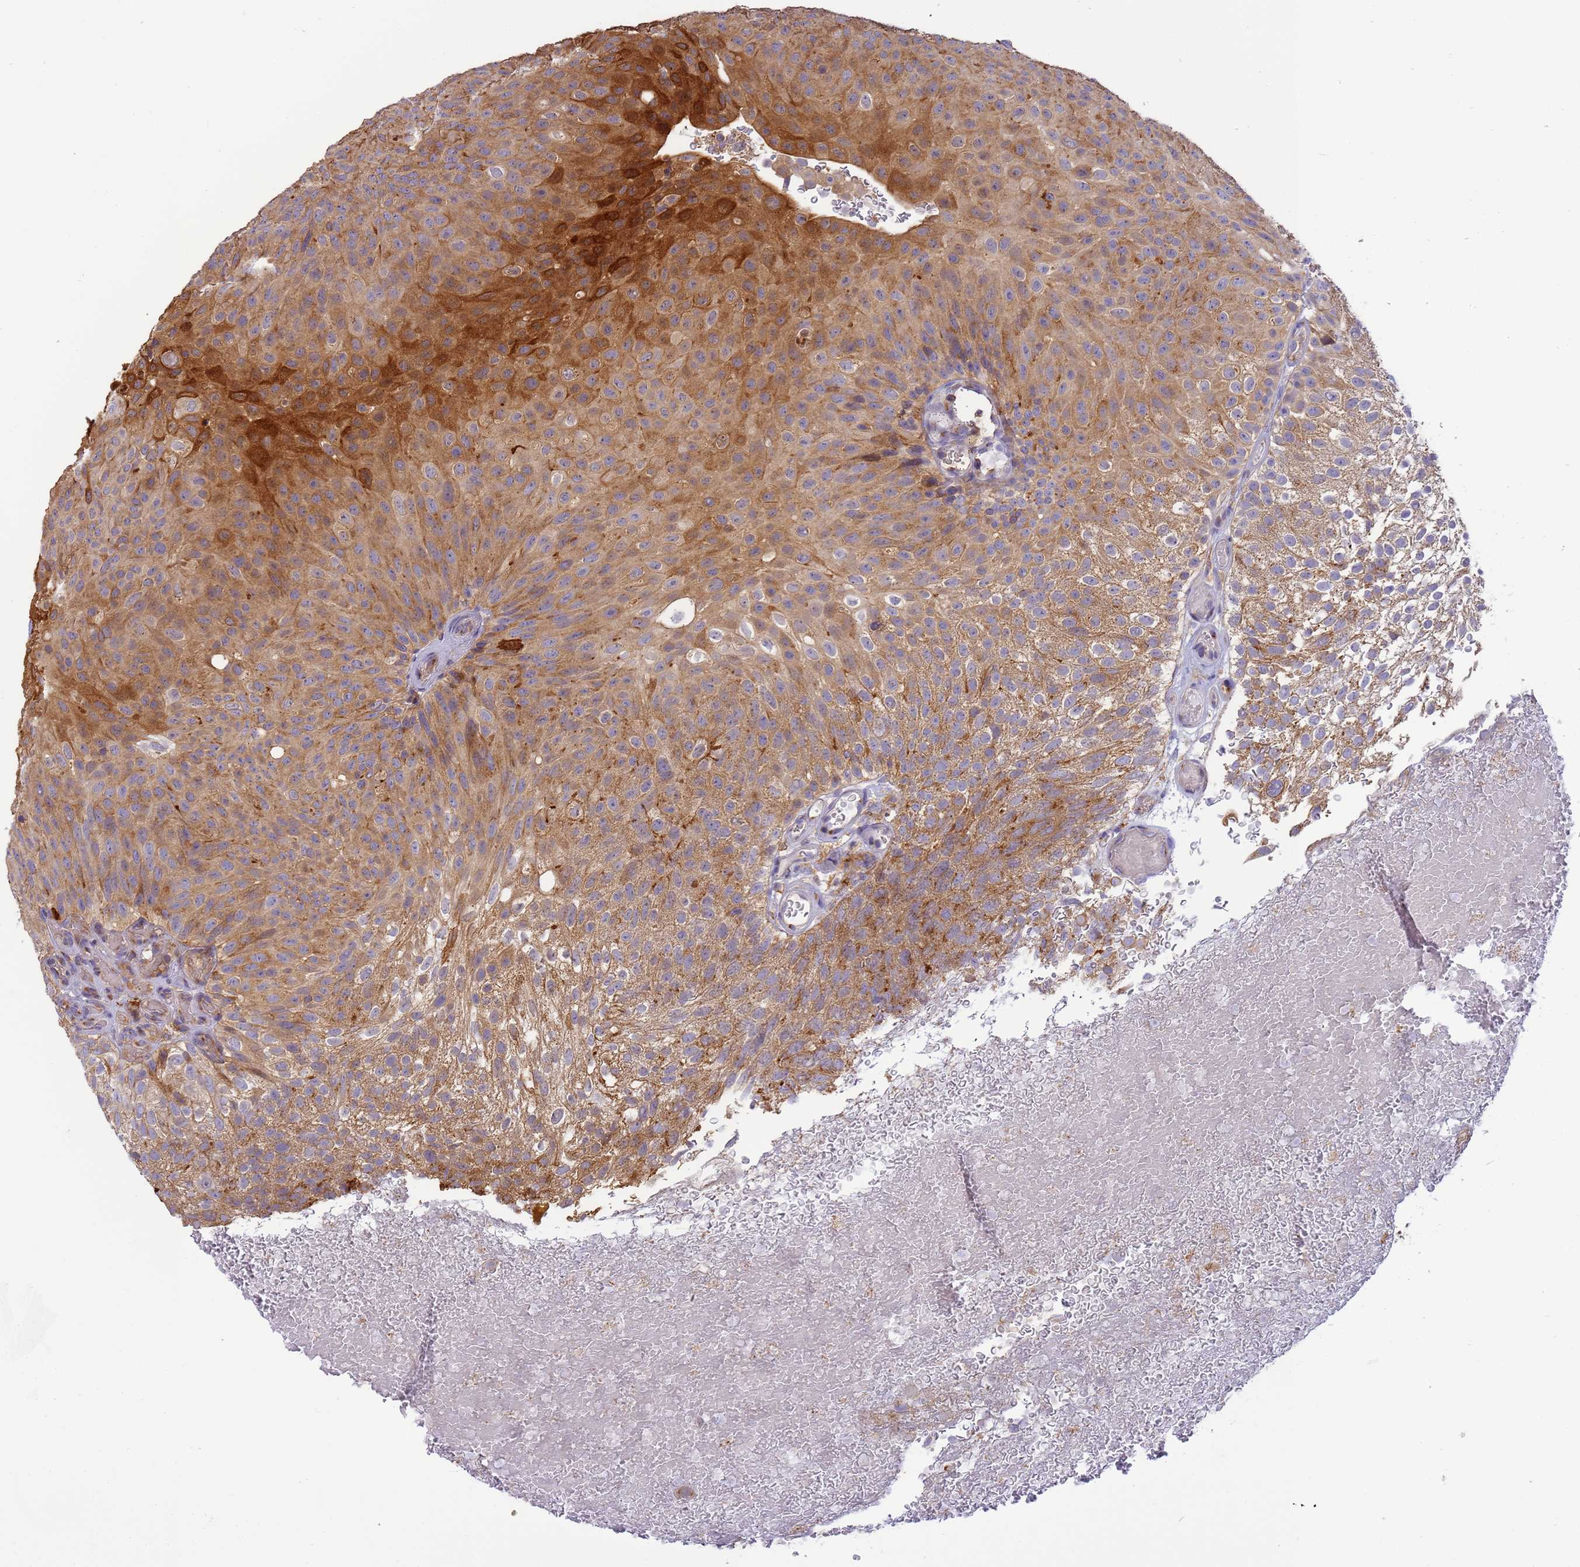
{"staining": {"intensity": "strong", "quantity": "25%-75%", "location": "cytoplasmic/membranous"}, "tissue": "urothelial cancer", "cell_type": "Tumor cells", "image_type": "cancer", "snomed": [{"axis": "morphology", "description": "Urothelial carcinoma, Low grade"}, {"axis": "topography", "description": "Urinary bladder"}], "caption": "Urothelial cancer tissue shows strong cytoplasmic/membranous positivity in about 25%-75% of tumor cells", "gene": "M6PR", "patient": {"sex": "male", "age": 78}}